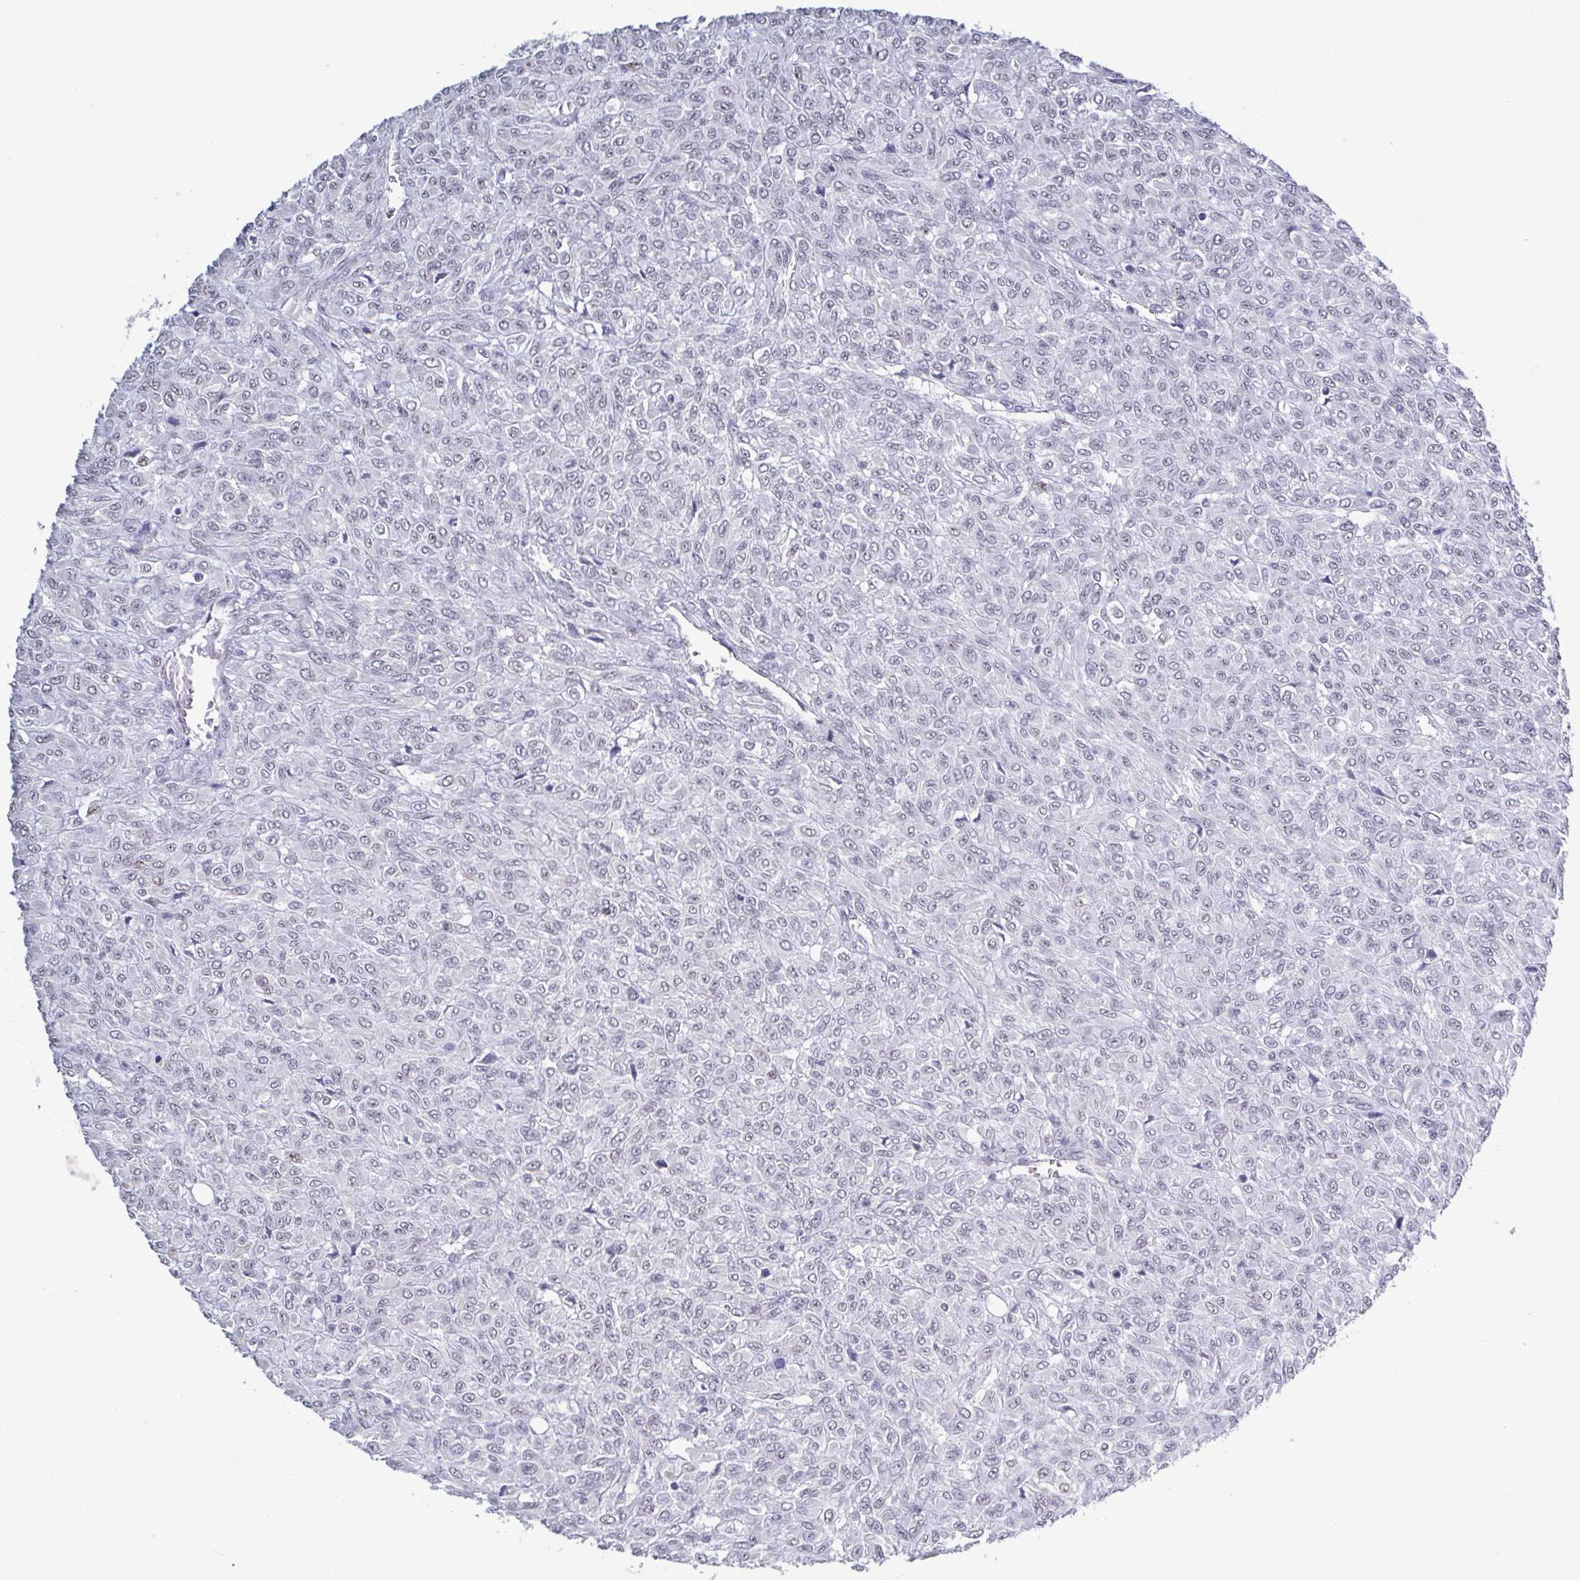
{"staining": {"intensity": "negative", "quantity": "none", "location": "none"}, "tissue": "renal cancer", "cell_type": "Tumor cells", "image_type": "cancer", "snomed": [{"axis": "morphology", "description": "Adenocarcinoma, NOS"}, {"axis": "topography", "description": "Kidney"}], "caption": "IHC of human adenocarcinoma (renal) shows no expression in tumor cells.", "gene": "TMEM92", "patient": {"sex": "male", "age": 58}}